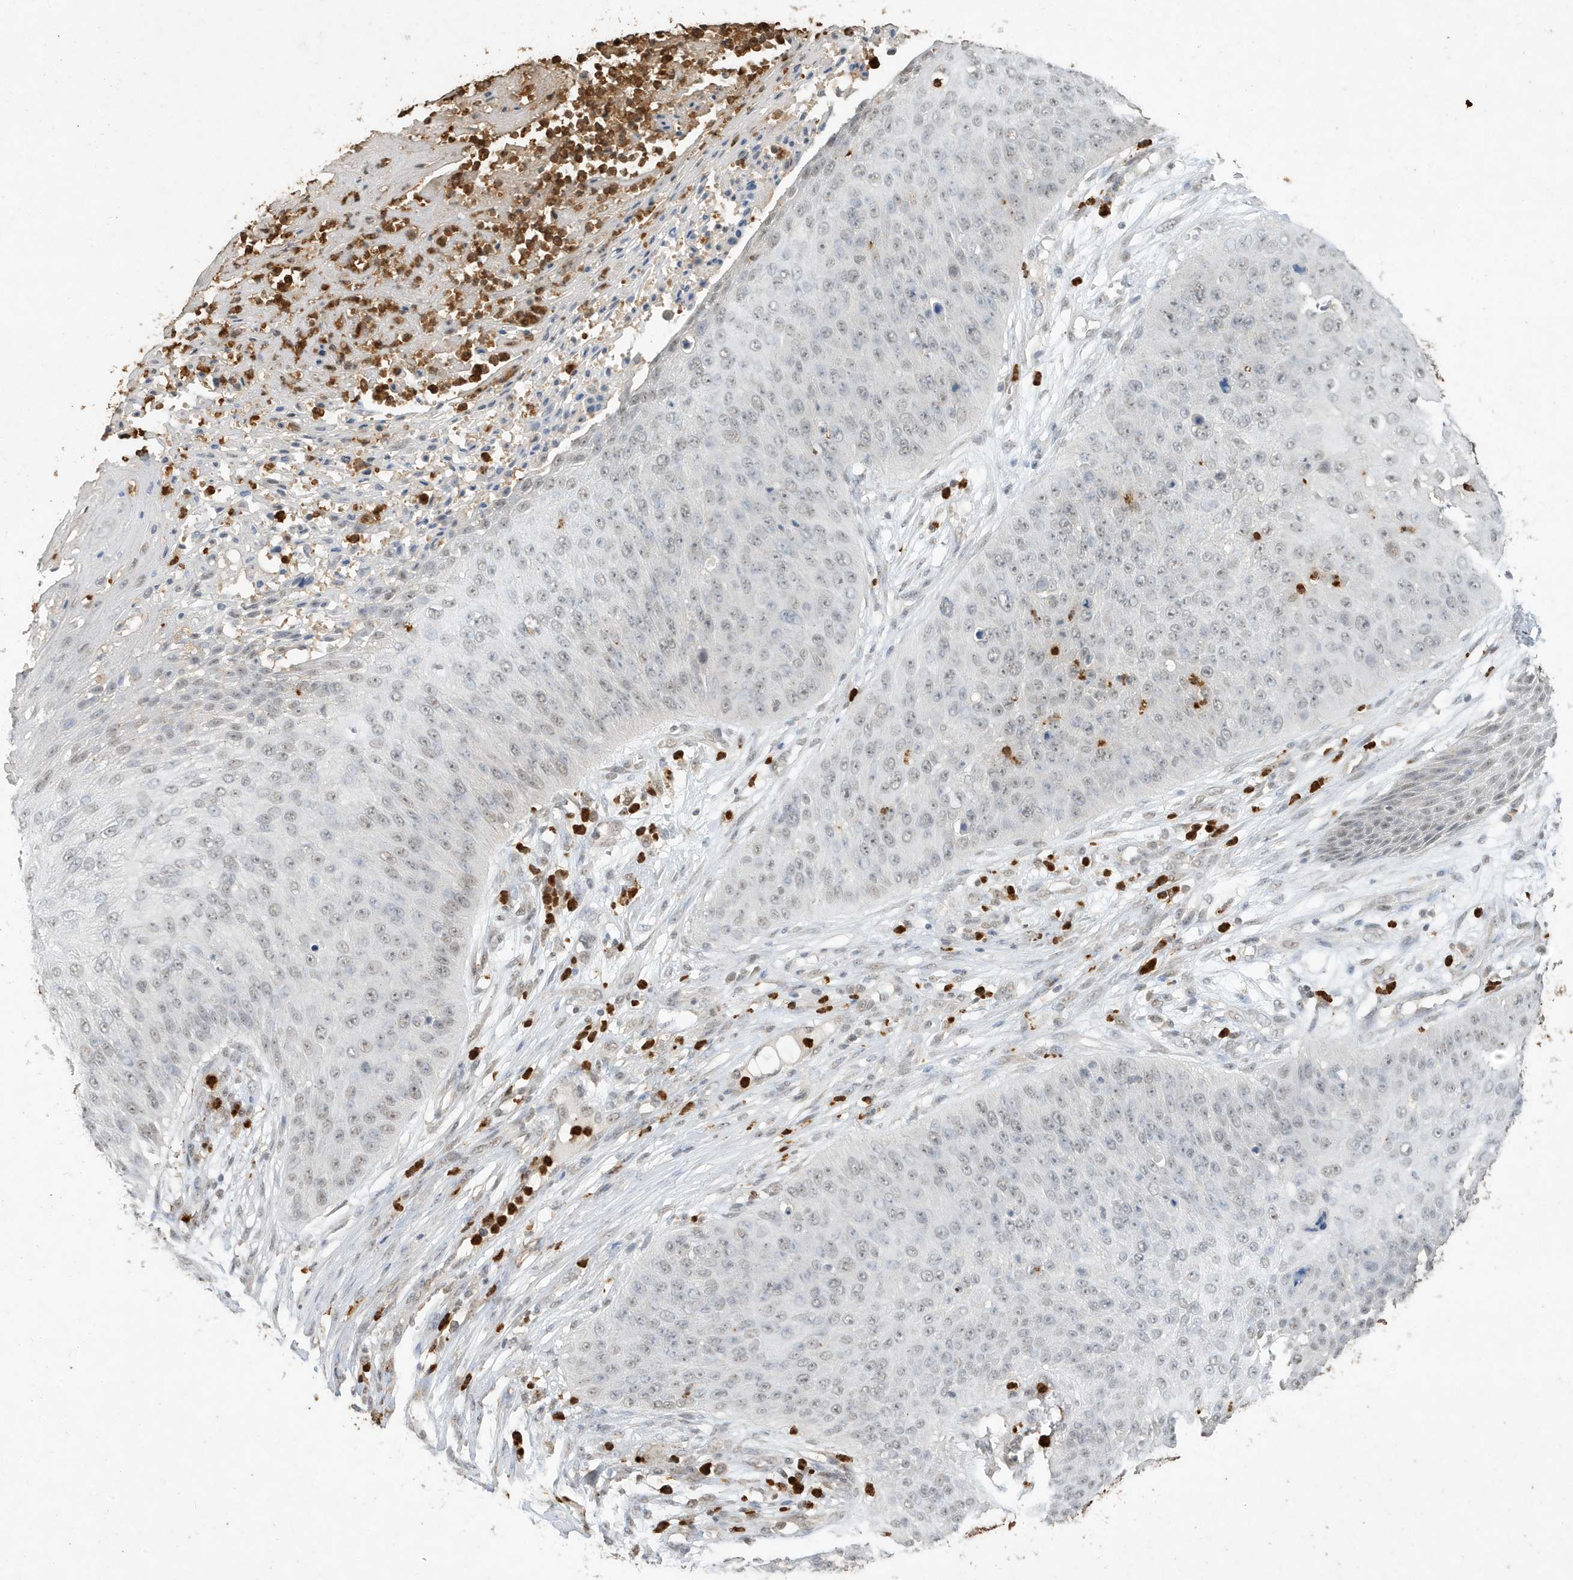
{"staining": {"intensity": "weak", "quantity": "<25%", "location": "nuclear"}, "tissue": "skin cancer", "cell_type": "Tumor cells", "image_type": "cancer", "snomed": [{"axis": "morphology", "description": "Squamous cell carcinoma, NOS"}, {"axis": "topography", "description": "Skin"}], "caption": "This micrograph is of skin cancer (squamous cell carcinoma) stained with immunohistochemistry to label a protein in brown with the nuclei are counter-stained blue. There is no positivity in tumor cells. (DAB (3,3'-diaminobenzidine) immunohistochemistry with hematoxylin counter stain).", "gene": "DEFA1", "patient": {"sex": "female", "age": 80}}